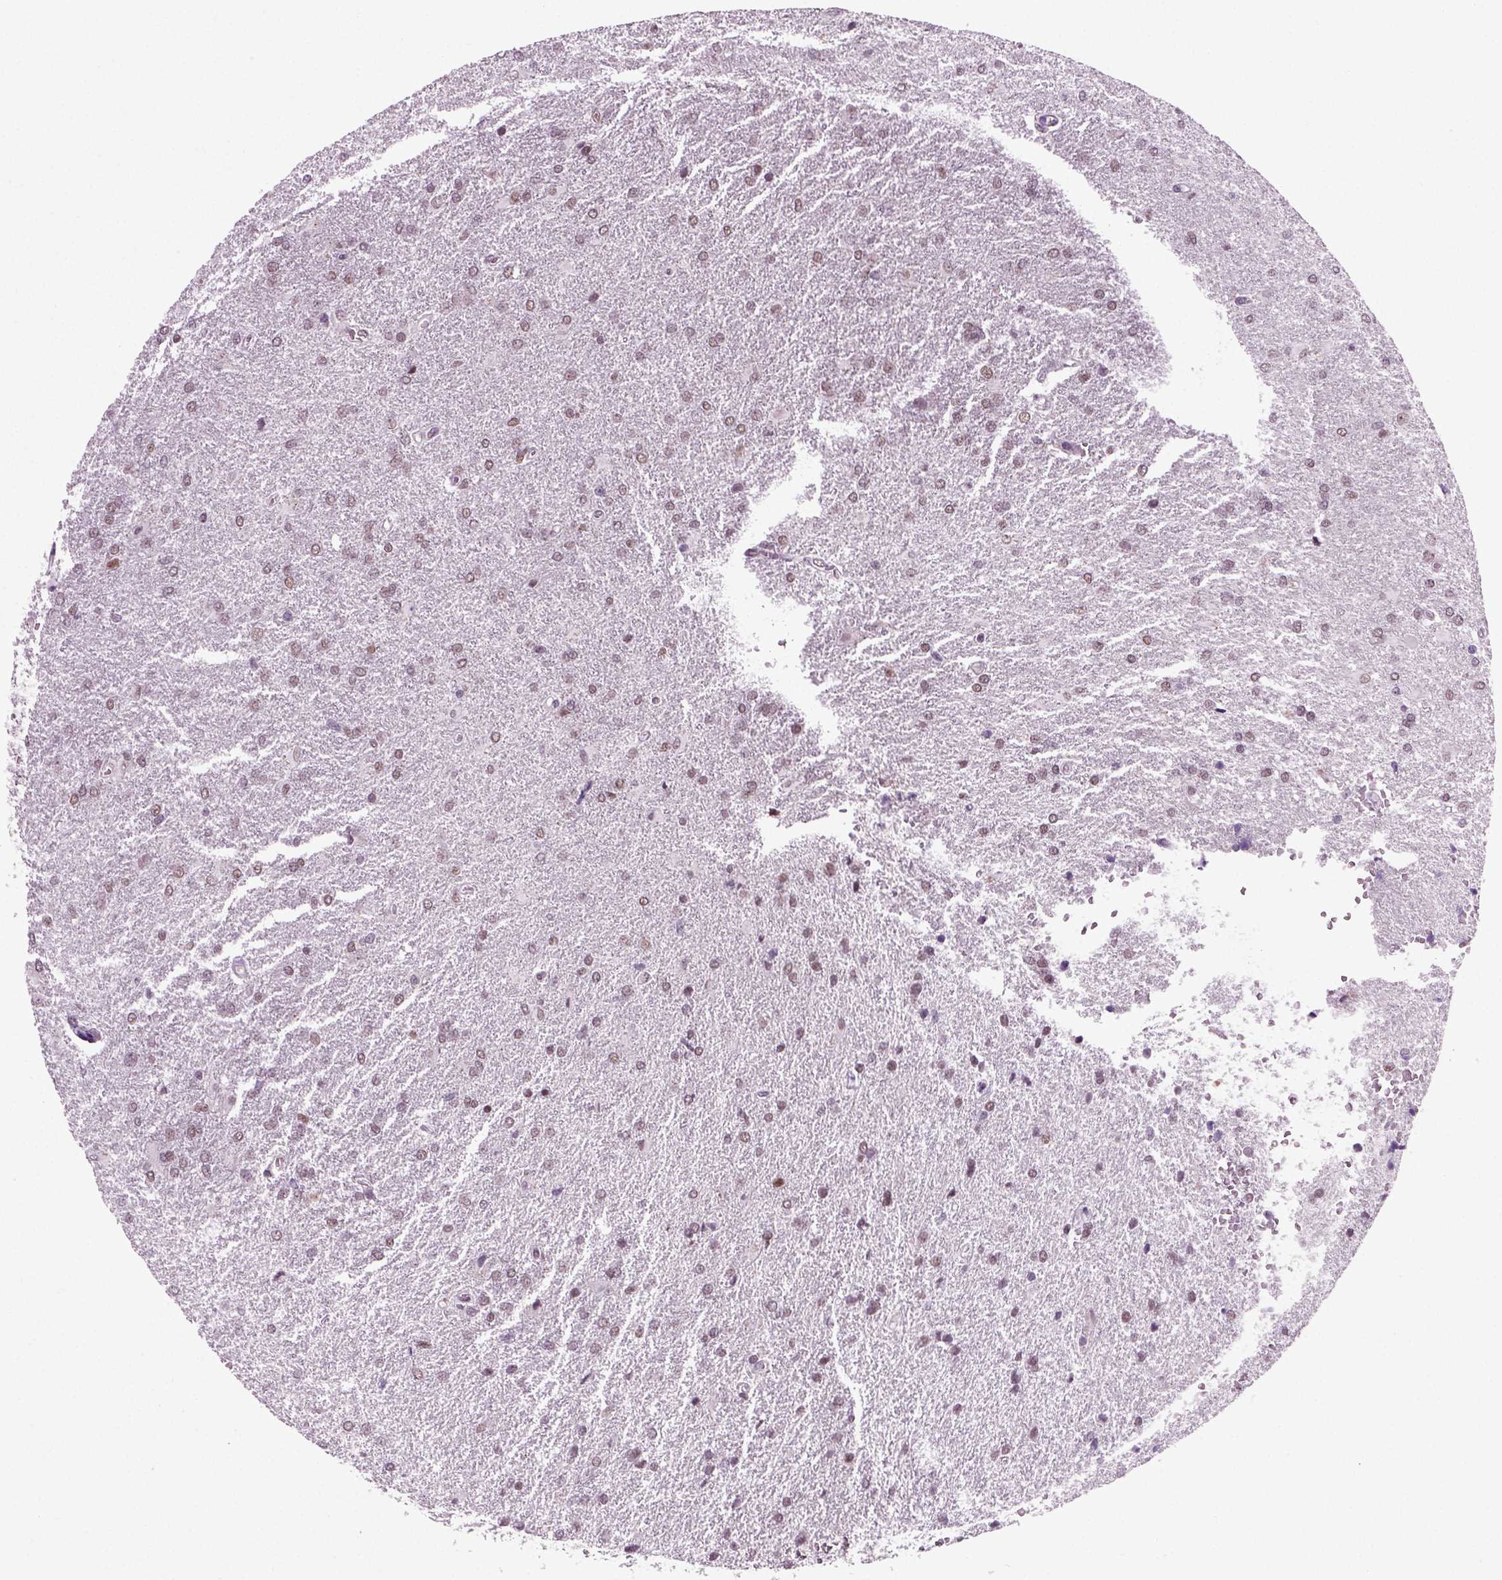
{"staining": {"intensity": "moderate", "quantity": "25%-75%", "location": "nuclear"}, "tissue": "glioma", "cell_type": "Tumor cells", "image_type": "cancer", "snomed": [{"axis": "morphology", "description": "Glioma, malignant, High grade"}, {"axis": "topography", "description": "Brain"}], "caption": "Glioma stained for a protein (brown) reveals moderate nuclear positive expression in approximately 25%-75% of tumor cells.", "gene": "RCOR3", "patient": {"sex": "male", "age": 68}}